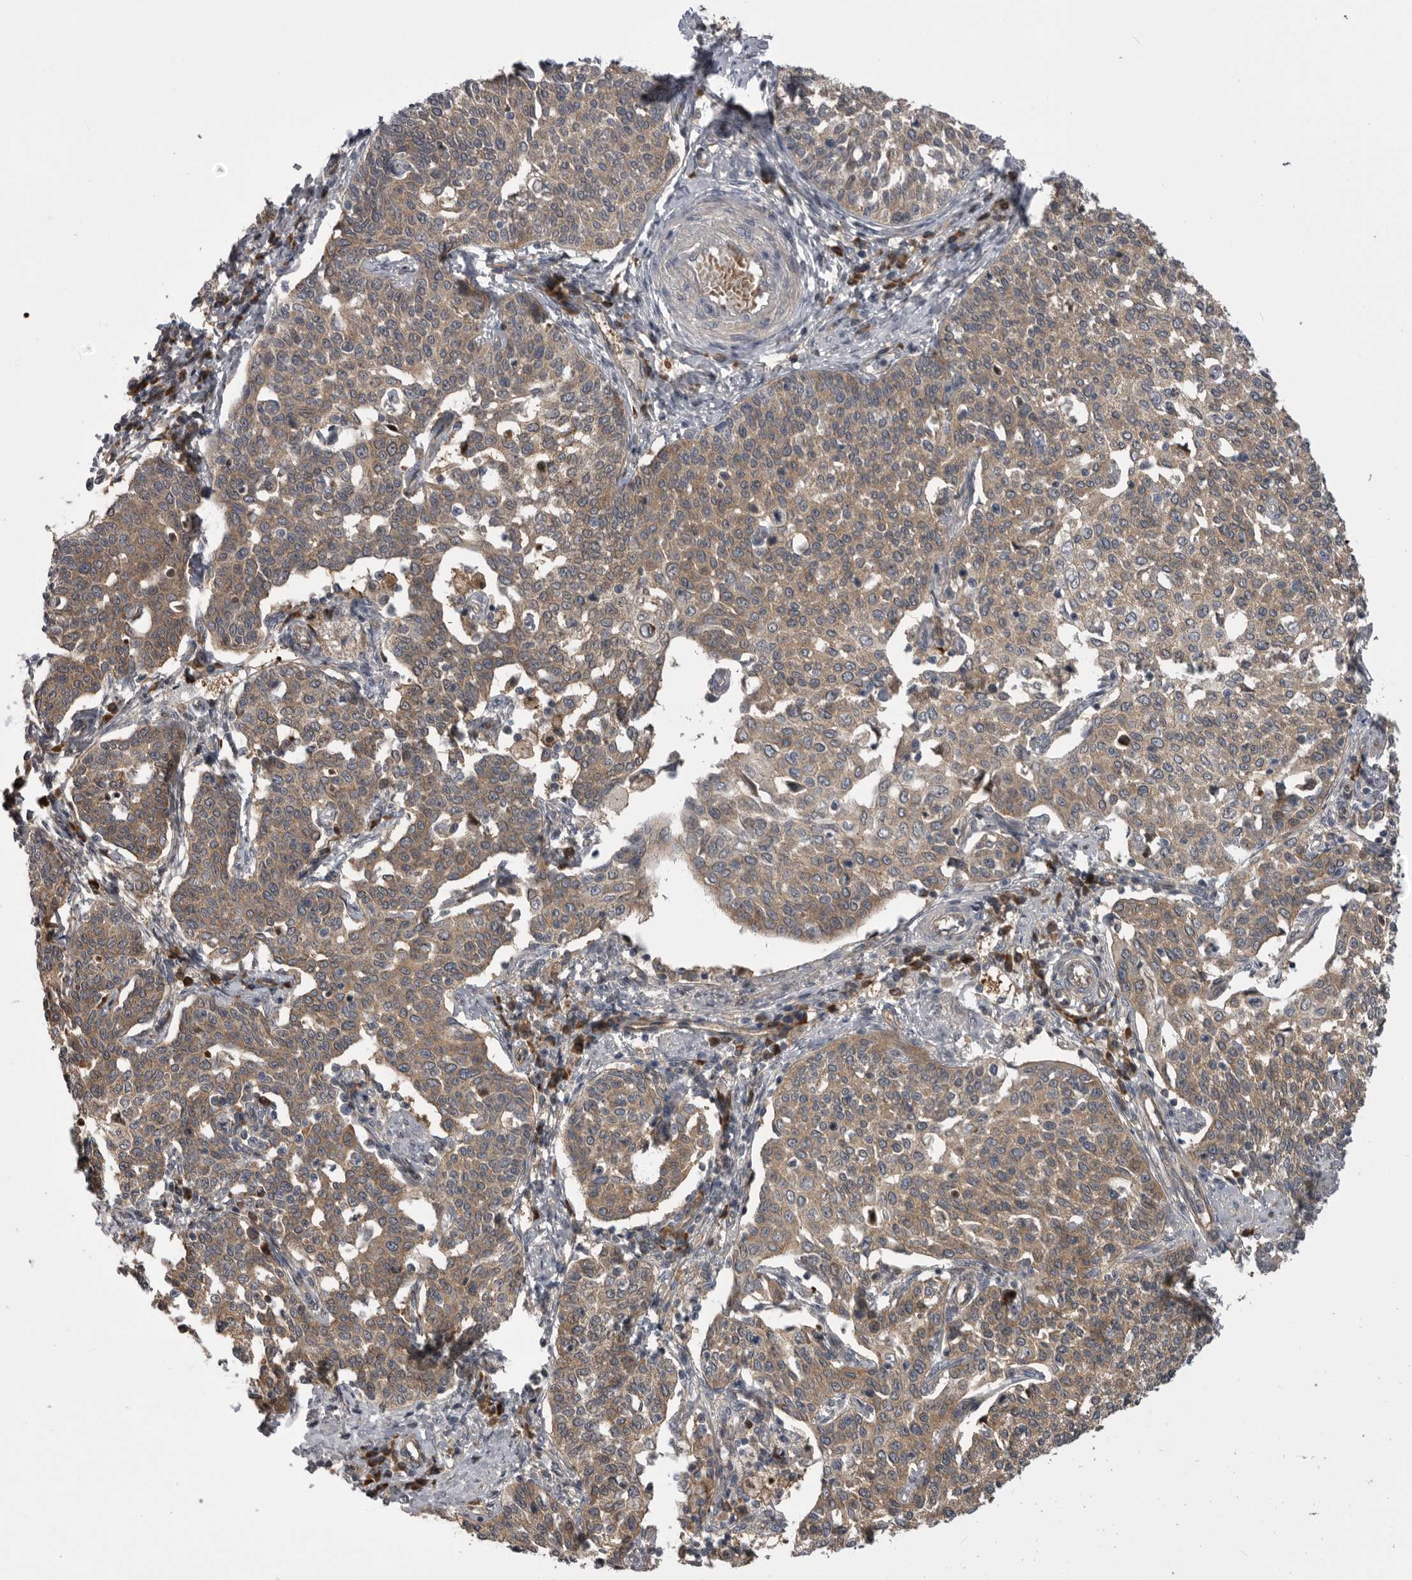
{"staining": {"intensity": "moderate", "quantity": ">75%", "location": "cytoplasmic/membranous"}, "tissue": "cervical cancer", "cell_type": "Tumor cells", "image_type": "cancer", "snomed": [{"axis": "morphology", "description": "Squamous cell carcinoma, NOS"}, {"axis": "topography", "description": "Cervix"}], "caption": "This is a micrograph of immunohistochemistry staining of cervical cancer (squamous cell carcinoma), which shows moderate staining in the cytoplasmic/membranous of tumor cells.", "gene": "RAB3GAP2", "patient": {"sex": "female", "age": 34}}